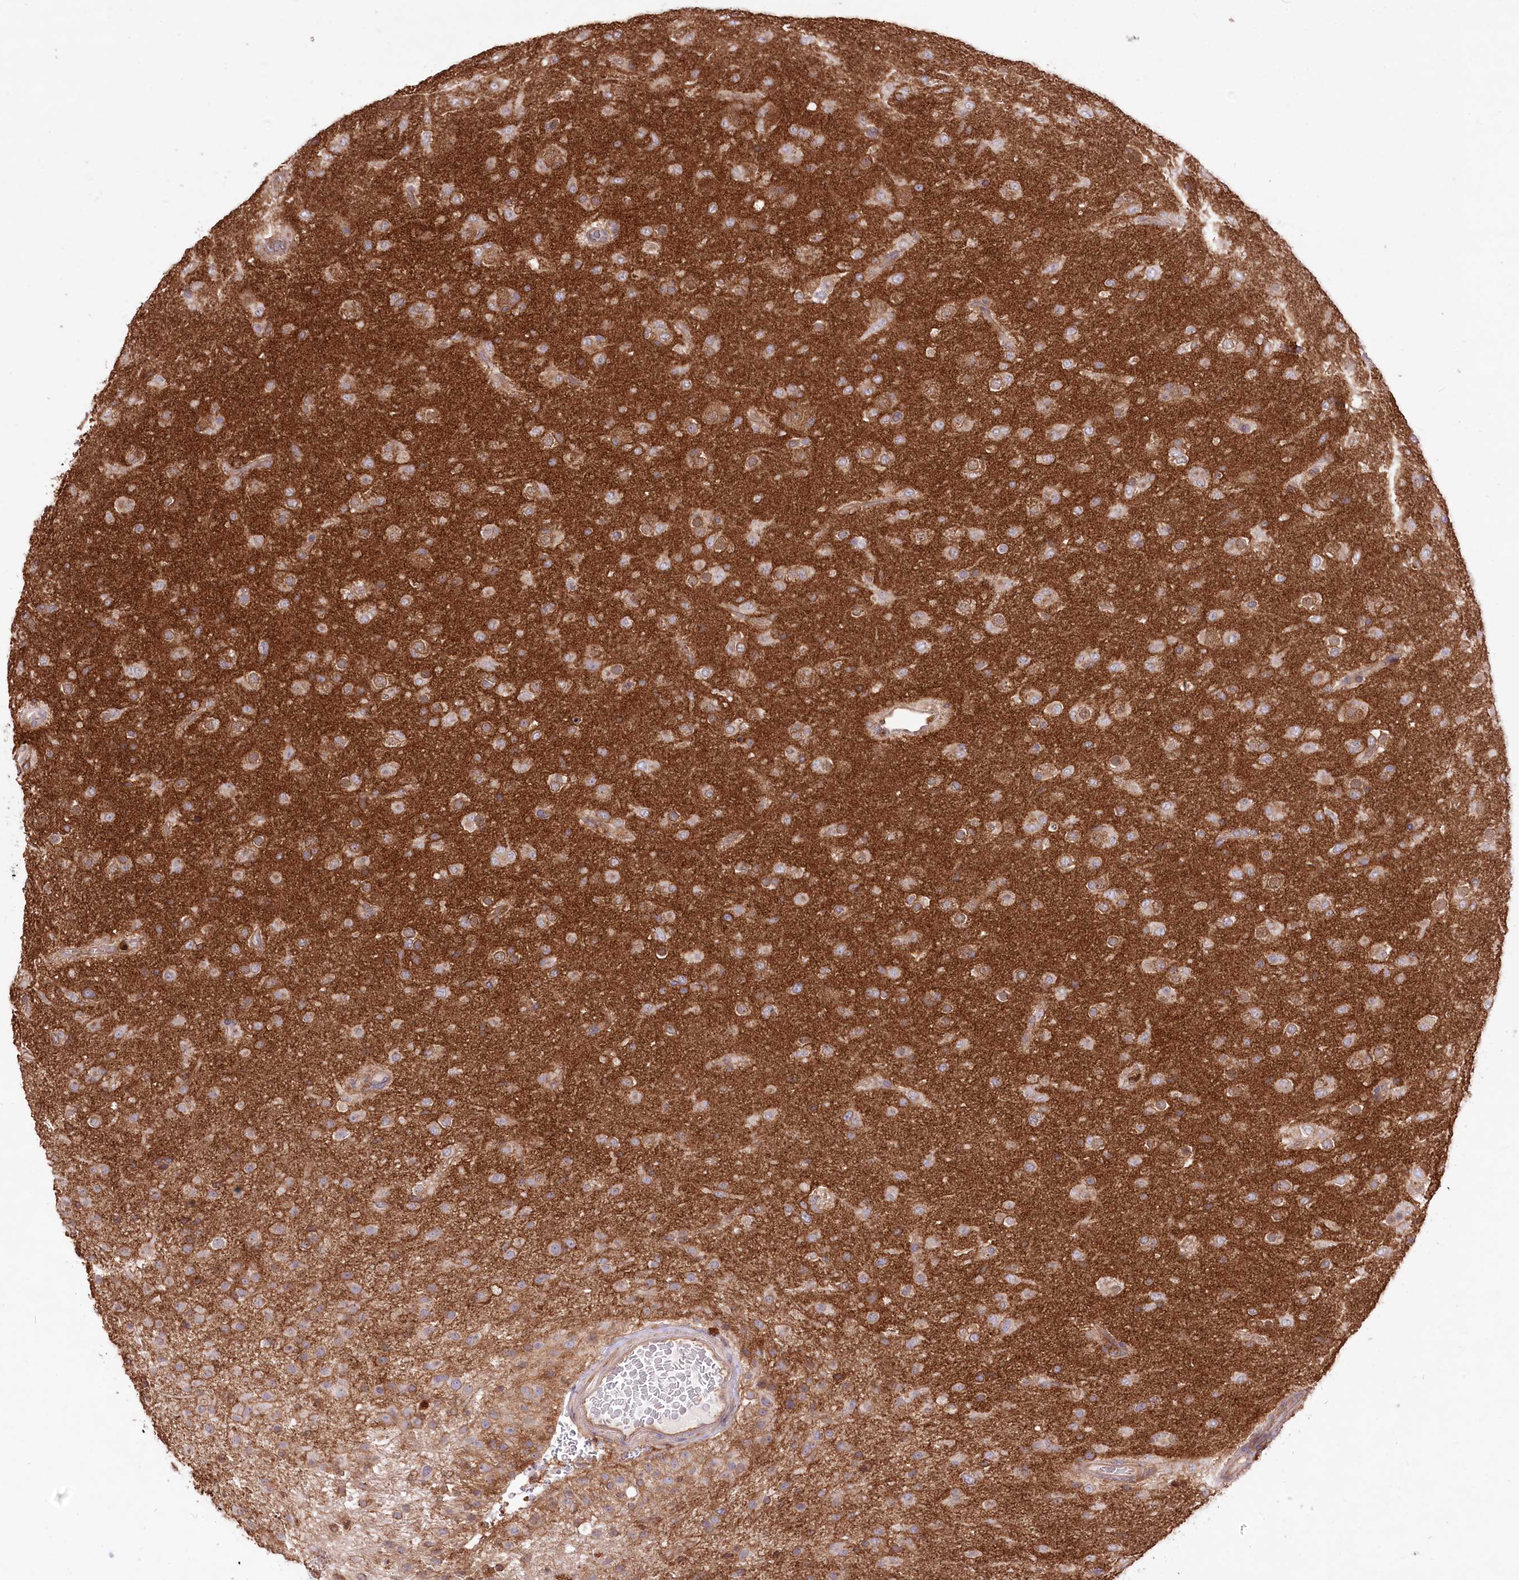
{"staining": {"intensity": "weak", "quantity": "<25%", "location": "cytoplasmic/membranous"}, "tissue": "glioma", "cell_type": "Tumor cells", "image_type": "cancer", "snomed": [{"axis": "morphology", "description": "Glioma, malignant, Low grade"}, {"axis": "topography", "description": "Brain"}], "caption": "Immunohistochemistry histopathology image of human glioma stained for a protein (brown), which reveals no positivity in tumor cells.", "gene": "XYLB", "patient": {"sex": "male", "age": 65}}